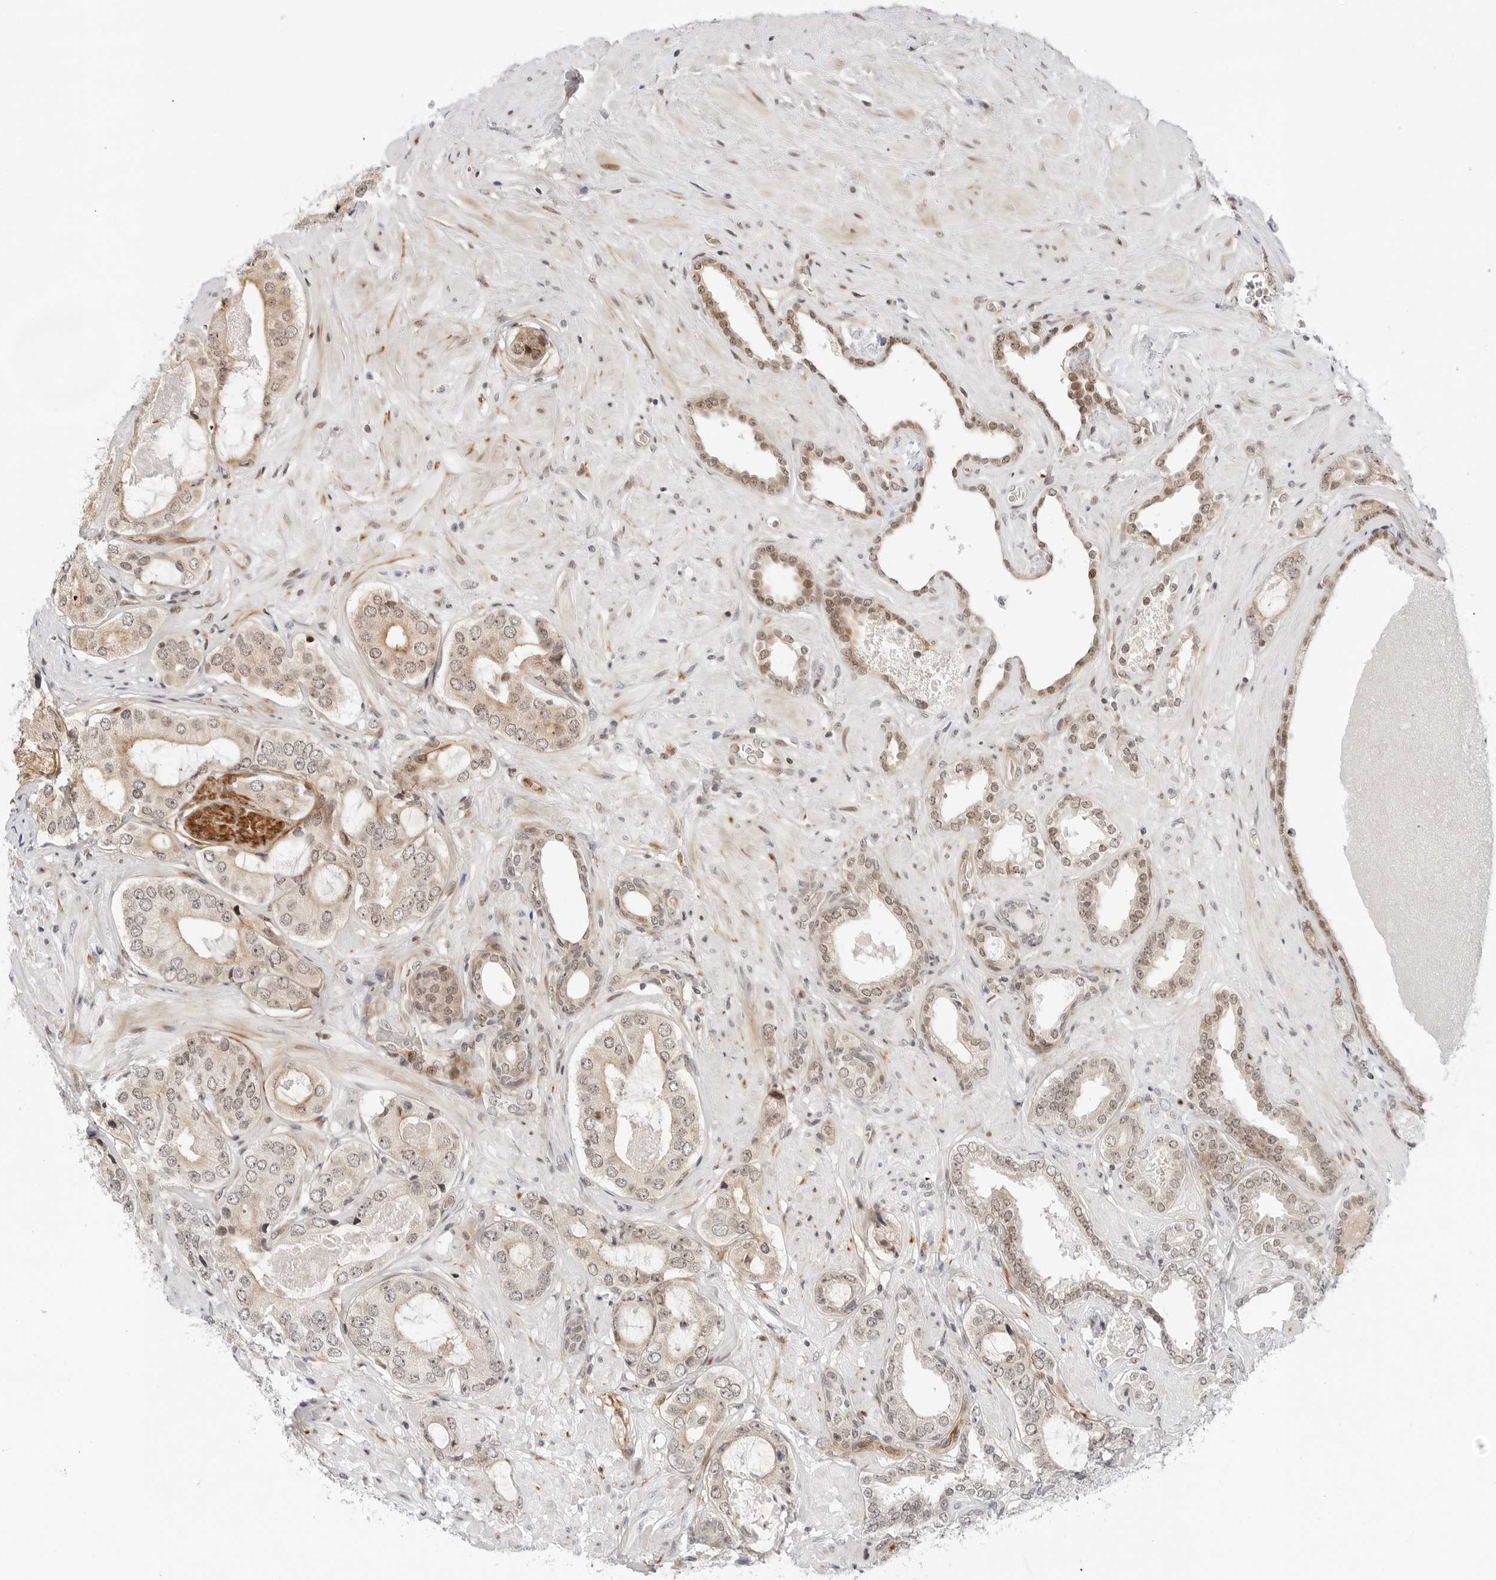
{"staining": {"intensity": "moderate", "quantity": "25%-75%", "location": "nuclear"}, "tissue": "prostate cancer", "cell_type": "Tumor cells", "image_type": "cancer", "snomed": [{"axis": "morphology", "description": "Adenocarcinoma, High grade"}, {"axis": "topography", "description": "Prostate"}], "caption": "An IHC micrograph of neoplastic tissue is shown. Protein staining in brown labels moderate nuclear positivity in prostate cancer within tumor cells.", "gene": "ZNF613", "patient": {"sex": "male", "age": 59}}